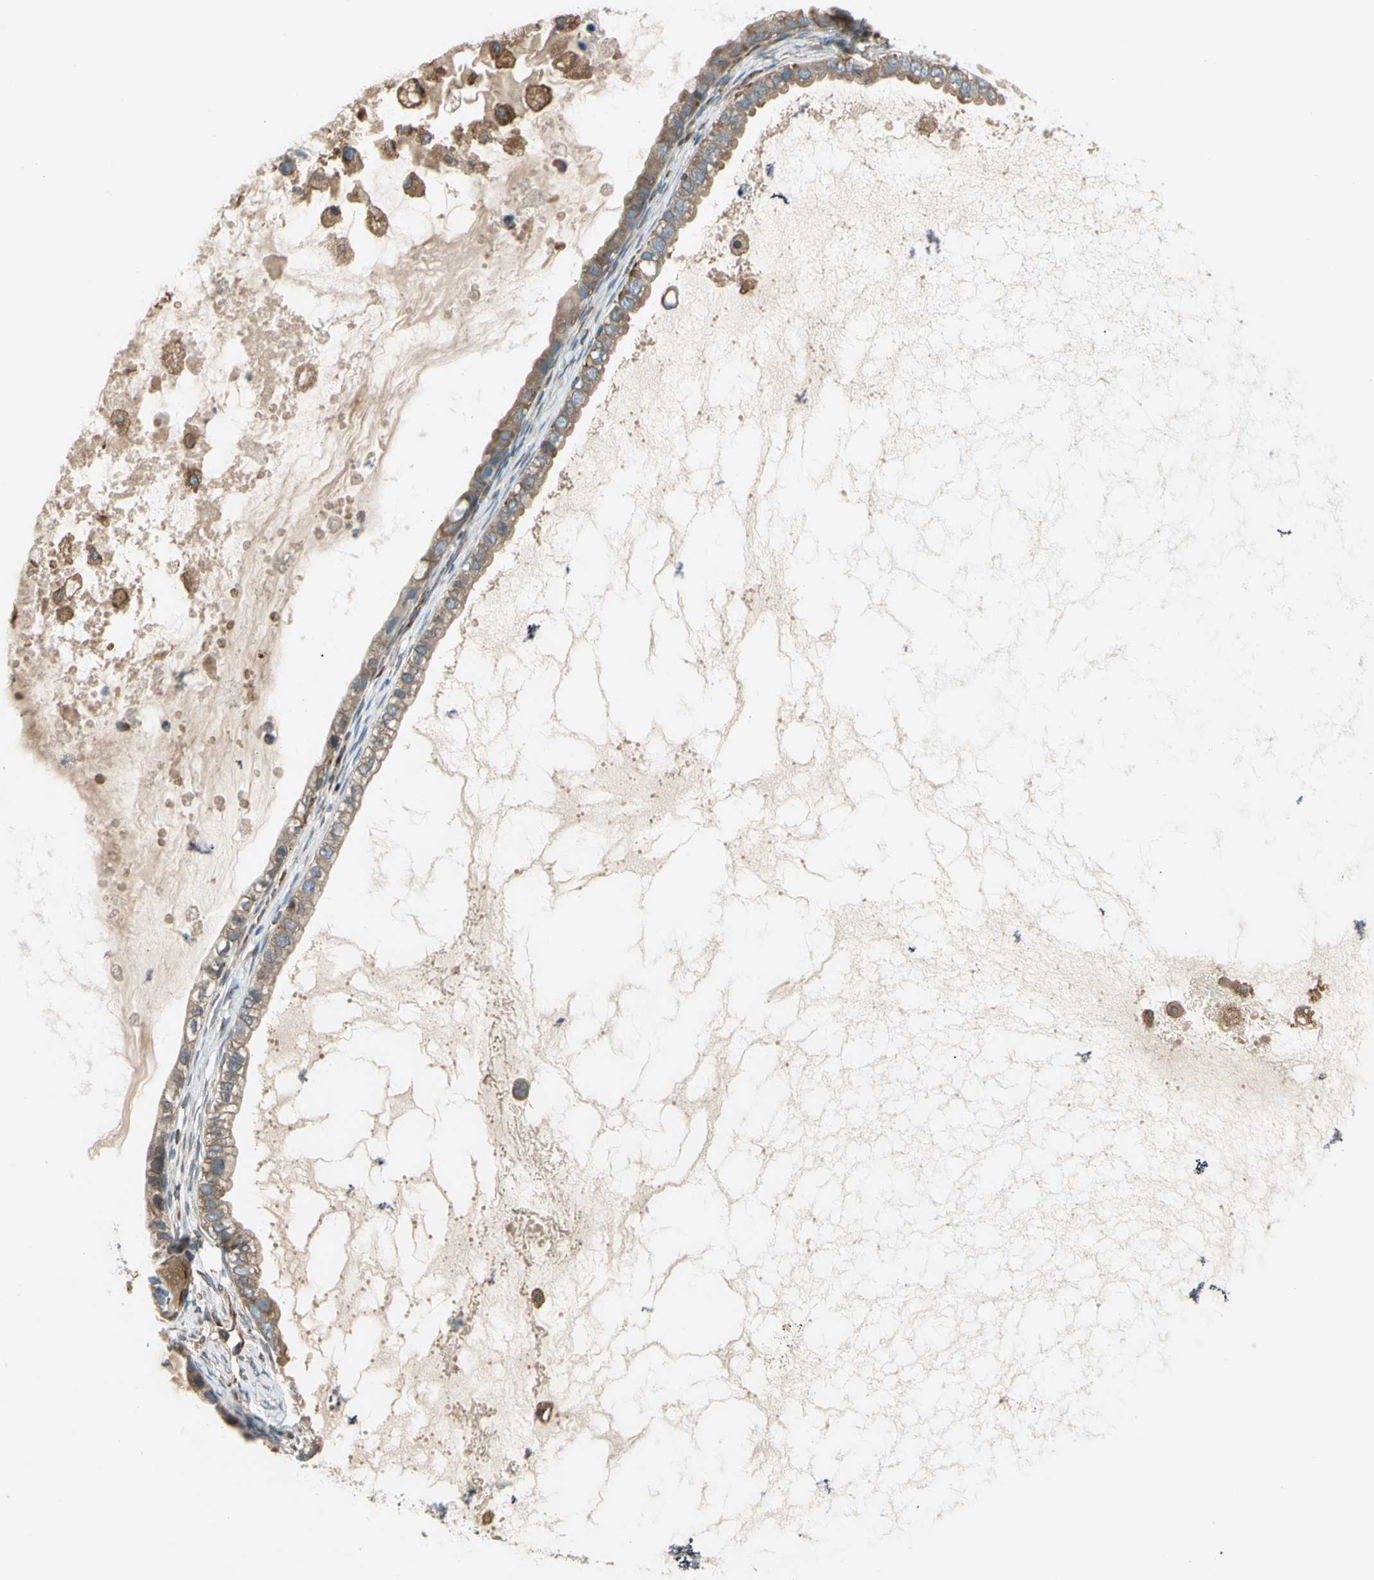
{"staining": {"intensity": "moderate", "quantity": ">75%", "location": "cytoplasmic/membranous"}, "tissue": "ovarian cancer", "cell_type": "Tumor cells", "image_type": "cancer", "snomed": [{"axis": "morphology", "description": "Cystadenocarcinoma, mucinous, NOS"}, {"axis": "topography", "description": "Ovary"}], "caption": "Immunohistochemical staining of ovarian mucinous cystadenocarcinoma exhibits medium levels of moderate cytoplasmic/membranous expression in approximately >75% of tumor cells.", "gene": "TRIO", "patient": {"sex": "female", "age": 80}}